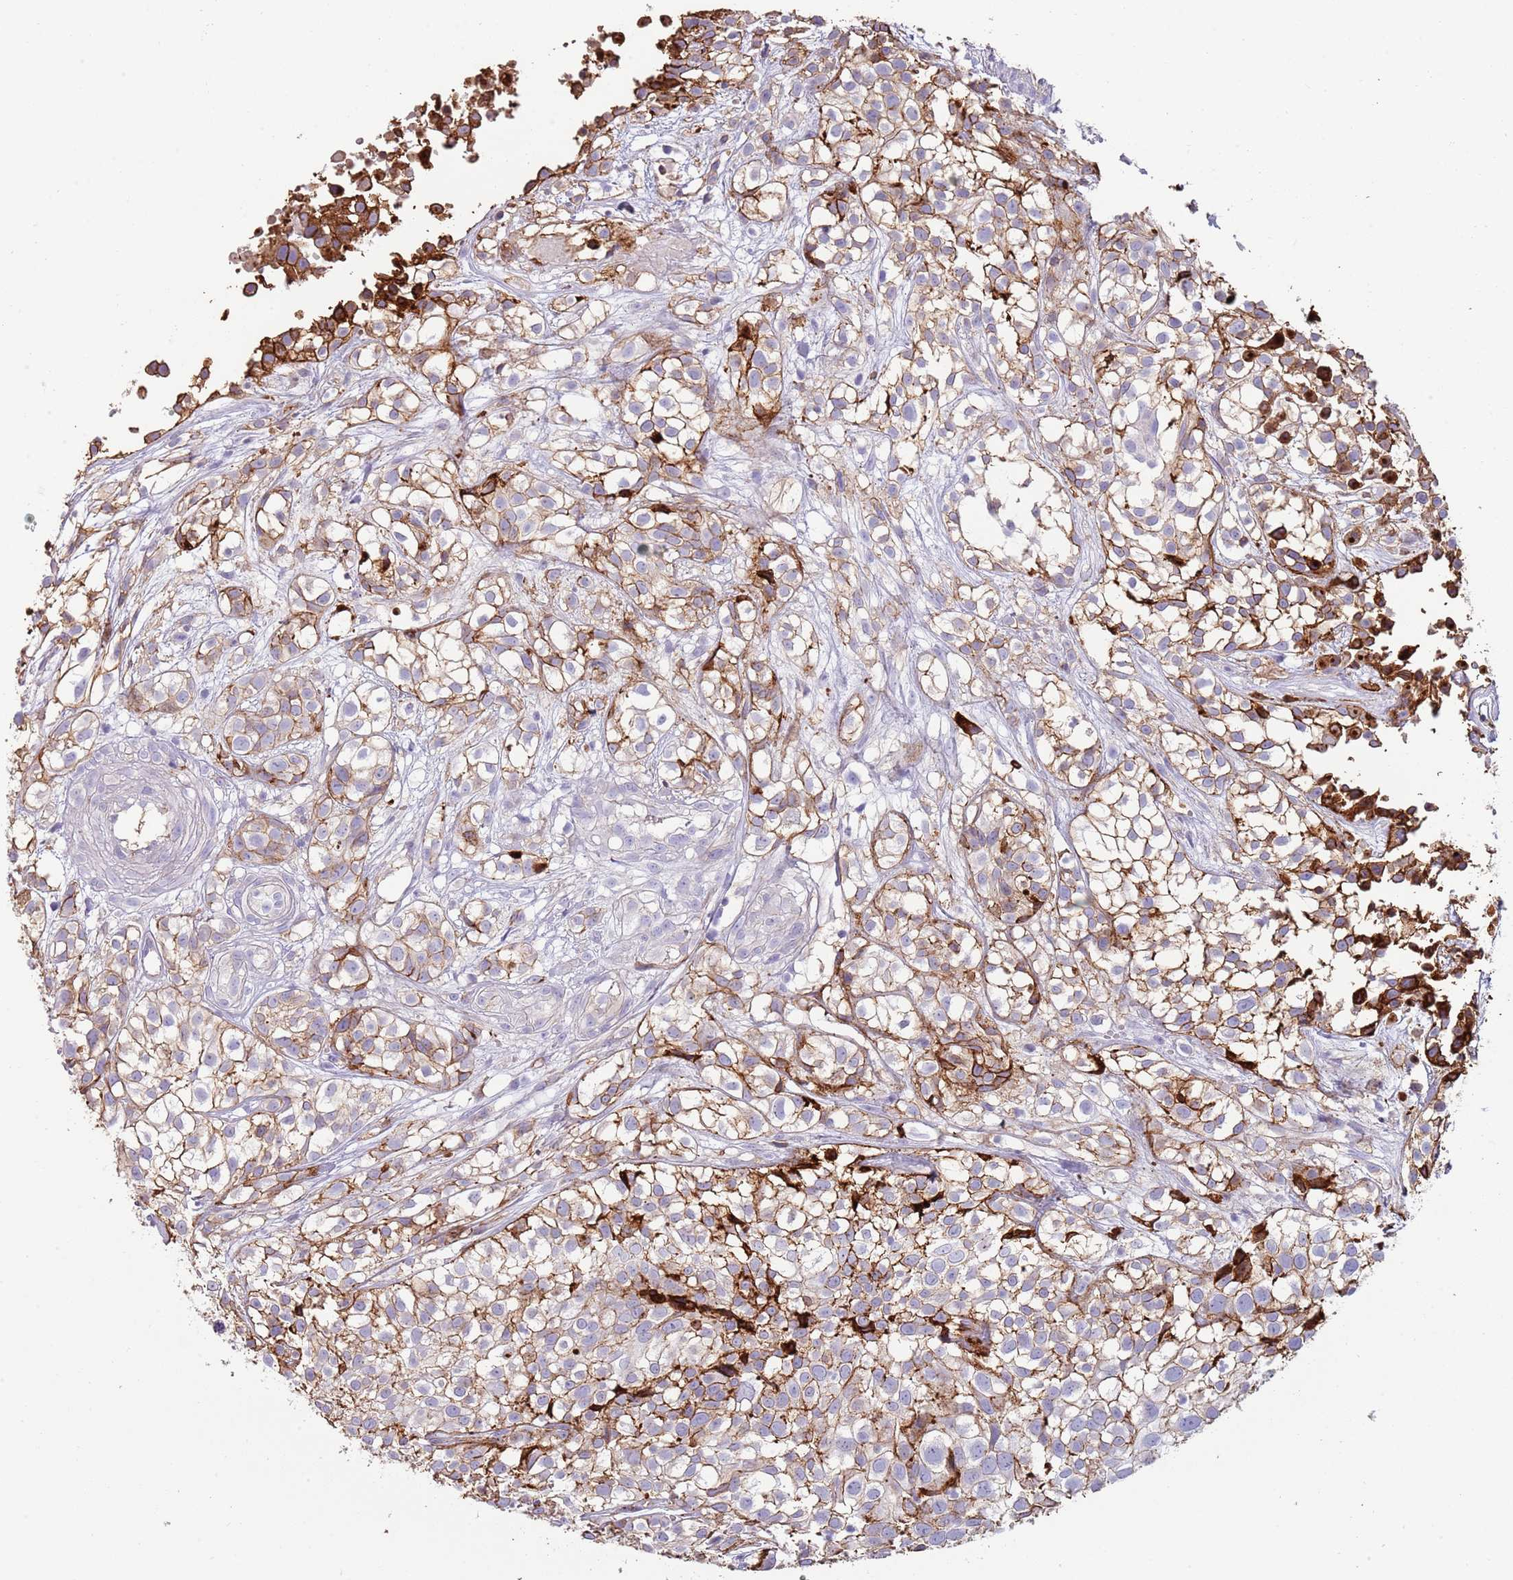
{"staining": {"intensity": "strong", "quantity": "25%-75%", "location": "cytoplasmic/membranous"}, "tissue": "urothelial cancer", "cell_type": "Tumor cells", "image_type": "cancer", "snomed": [{"axis": "morphology", "description": "Urothelial carcinoma, High grade"}, {"axis": "topography", "description": "Urinary bladder"}], "caption": "Immunohistochemistry histopathology image of urothelial cancer stained for a protein (brown), which demonstrates high levels of strong cytoplasmic/membranous expression in about 25%-75% of tumor cells.", "gene": "NBPF3", "patient": {"sex": "male", "age": 56}}